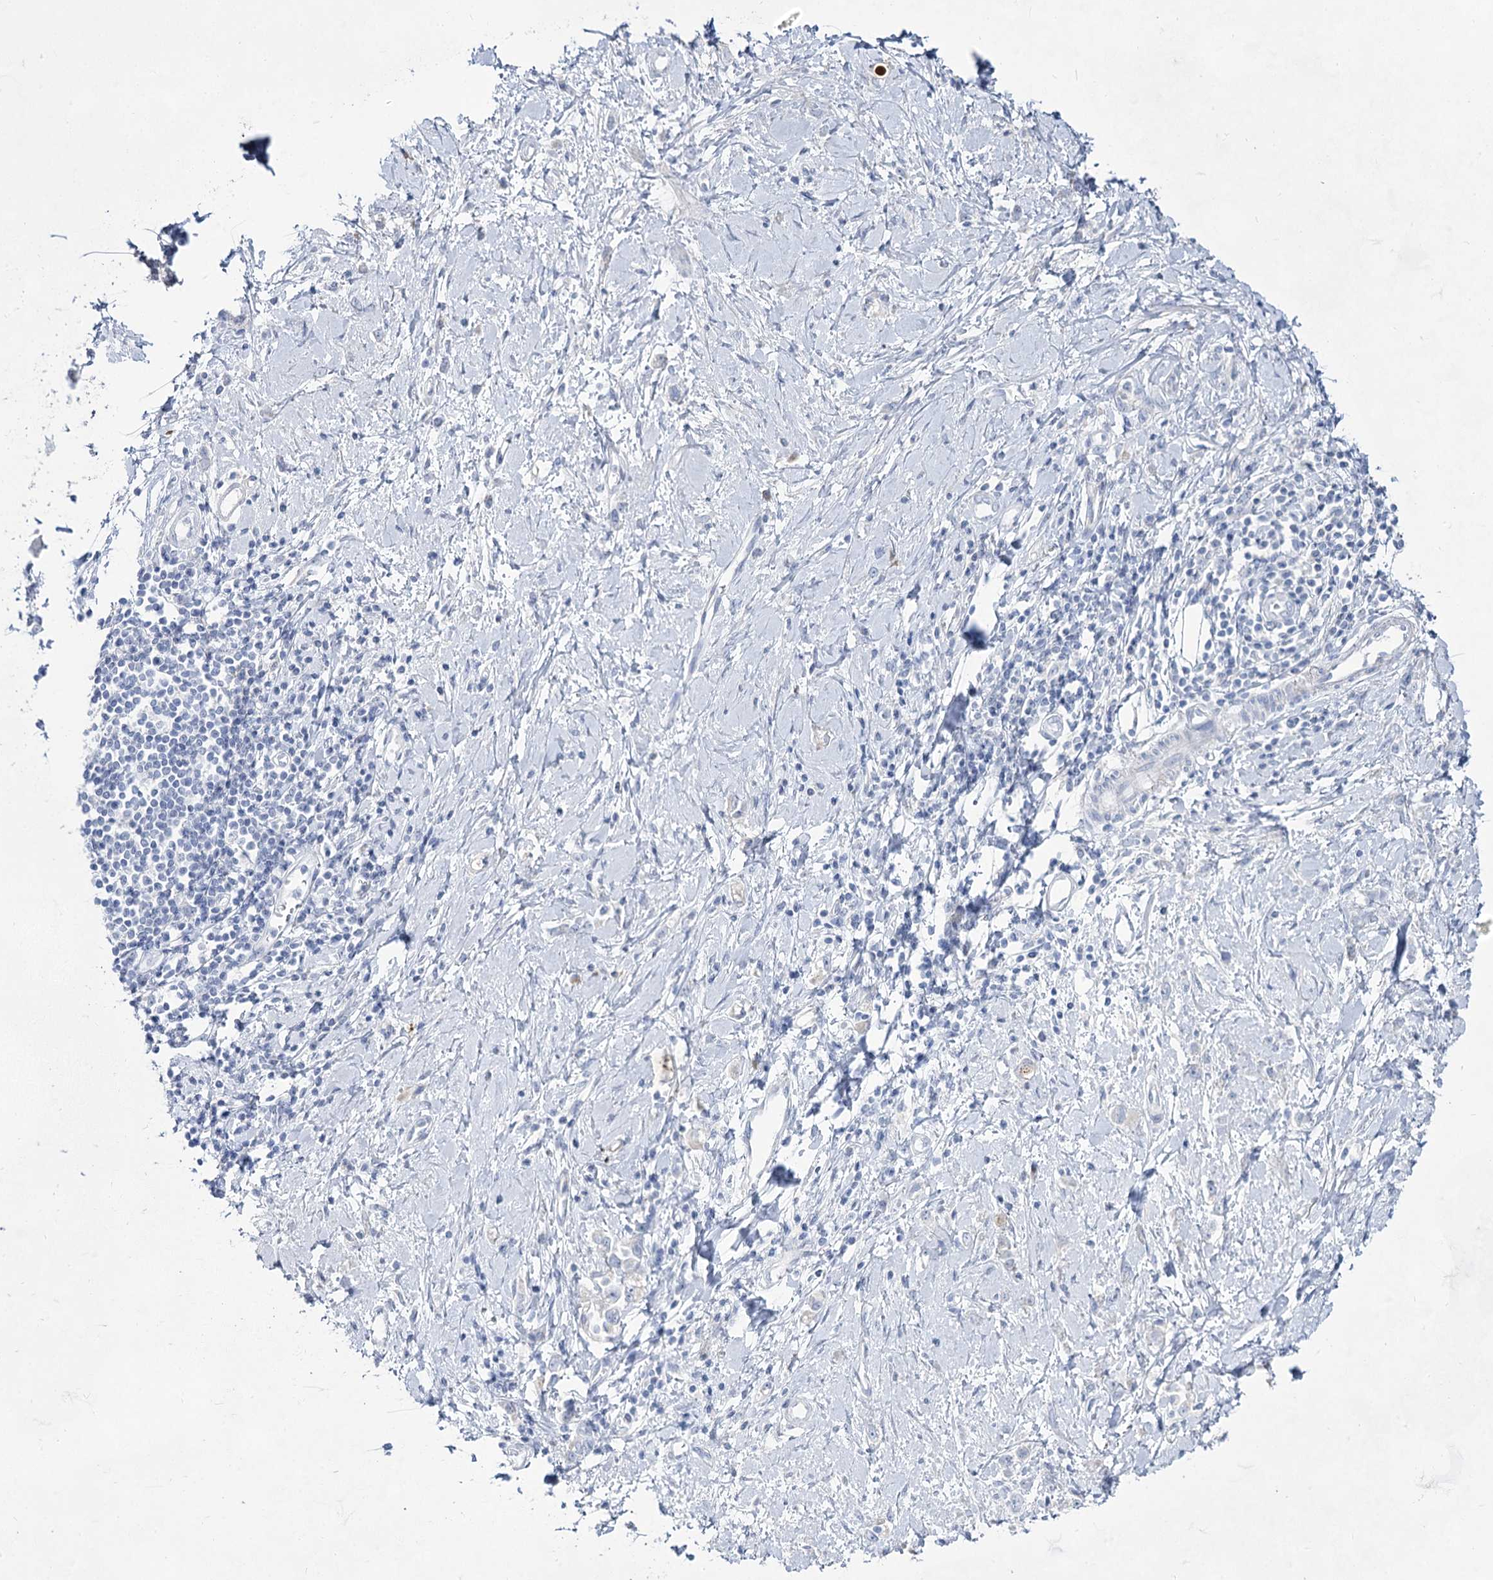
{"staining": {"intensity": "negative", "quantity": "none", "location": "none"}, "tissue": "stomach cancer", "cell_type": "Tumor cells", "image_type": "cancer", "snomed": [{"axis": "morphology", "description": "Adenocarcinoma, NOS"}, {"axis": "topography", "description": "Stomach"}], "caption": "The immunohistochemistry (IHC) image has no significant staining in tumor cells of stomach adenocarcinoma tissue. (DAB (3,3'-diaminobenzidine) immunohistochemistry (IHC) with hematoxylin counter stain).", "gene": "ACRV1", "patient": {"sex": "female", "age": 76}}